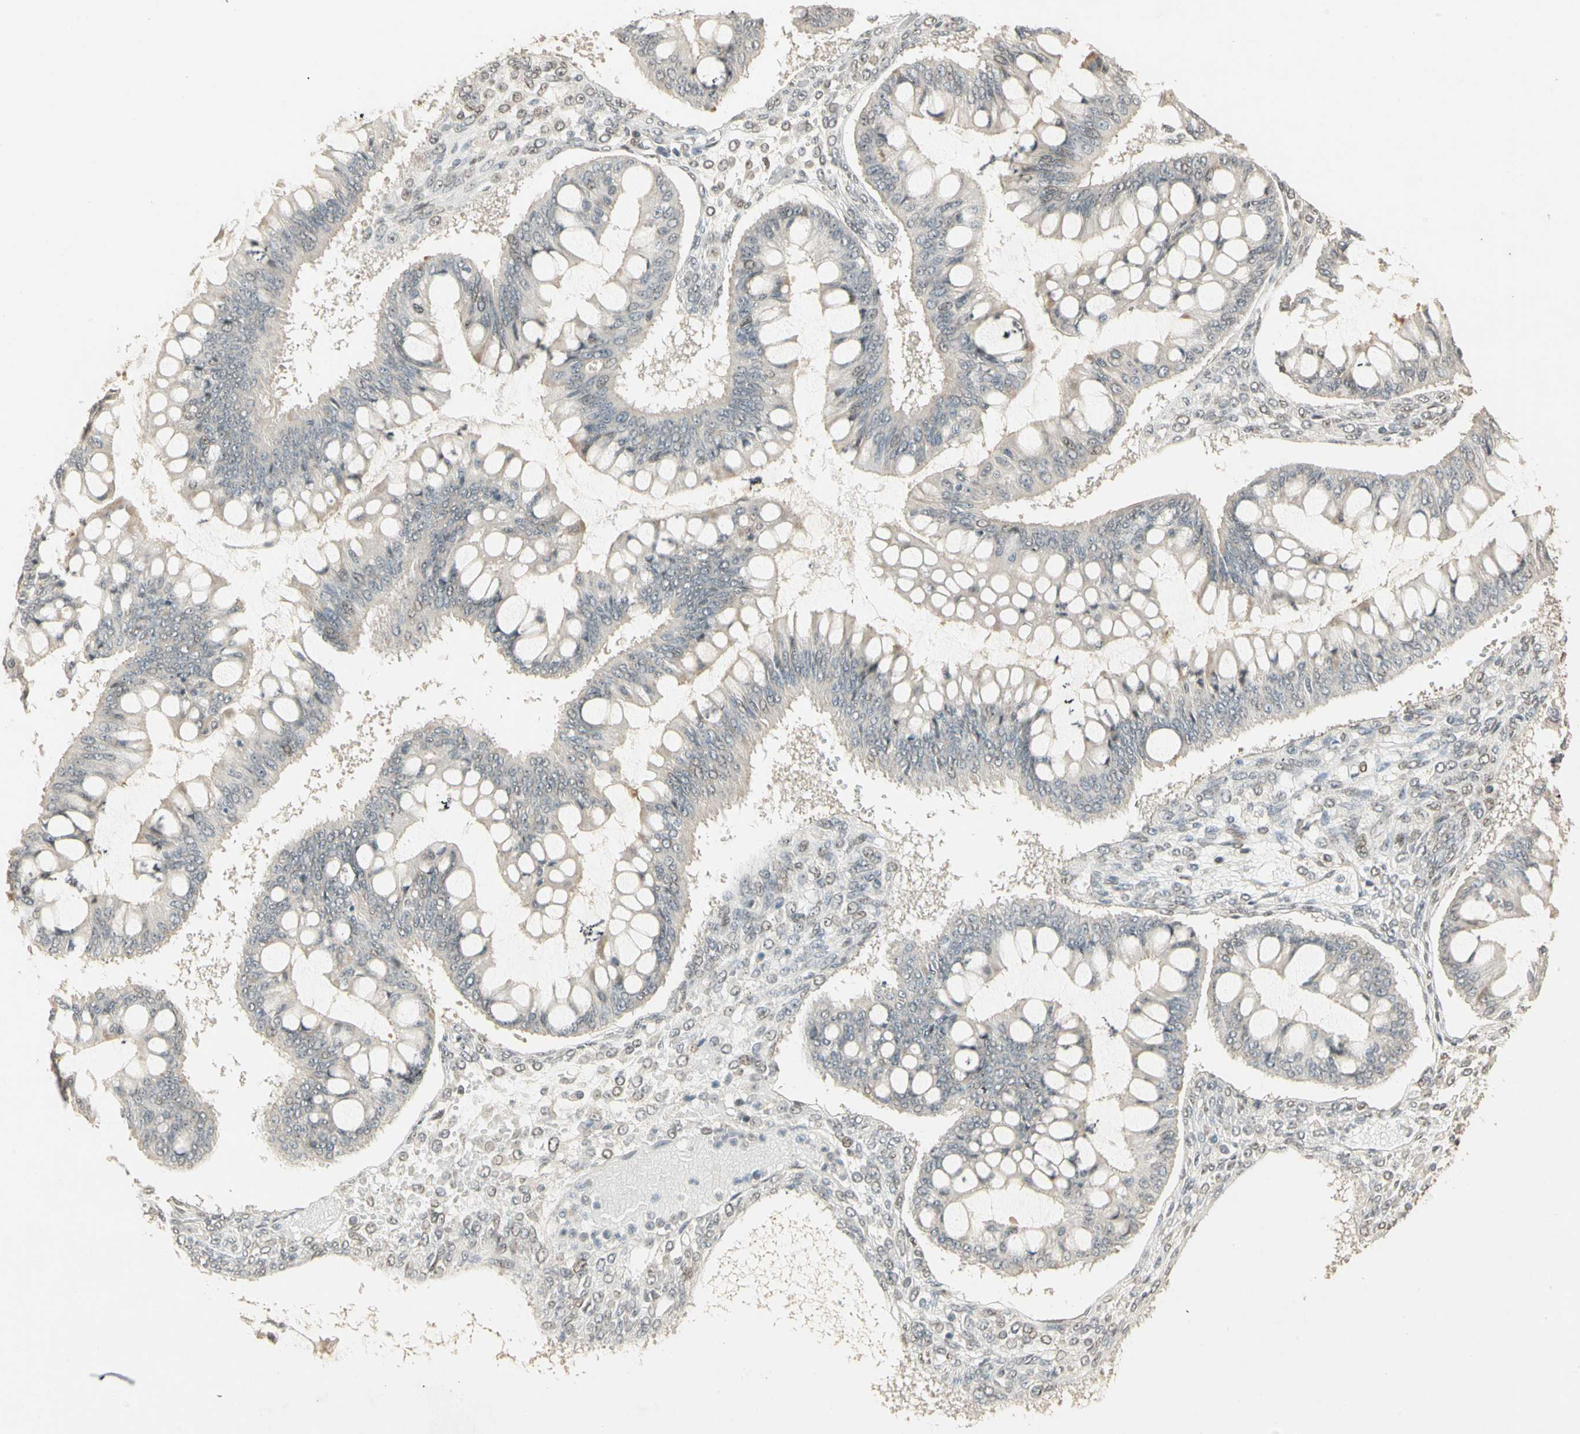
{"staining": {"intensity": "weak", "quantity": "25%-75%", "location": "cytoplasmic/membranous"}, "tissue": "ovarian cancer", "cell_type": "Tumor cells", "image_type": "cancer", "snomed": [{"axis": "morphology", "description": "Cystadenocarcinoma, mucinous, NOS"}, {"axis": "topography", "description": "Ovary"}], "caption": "An image of ovarian cancer (mucinous cystadenocarcinoma) stained for a protein reveals weak cytoplasmic/membranous brown staining in tumor cells.", "gene": "ETV4", "patient": {"sex": "female", "age": 73}}